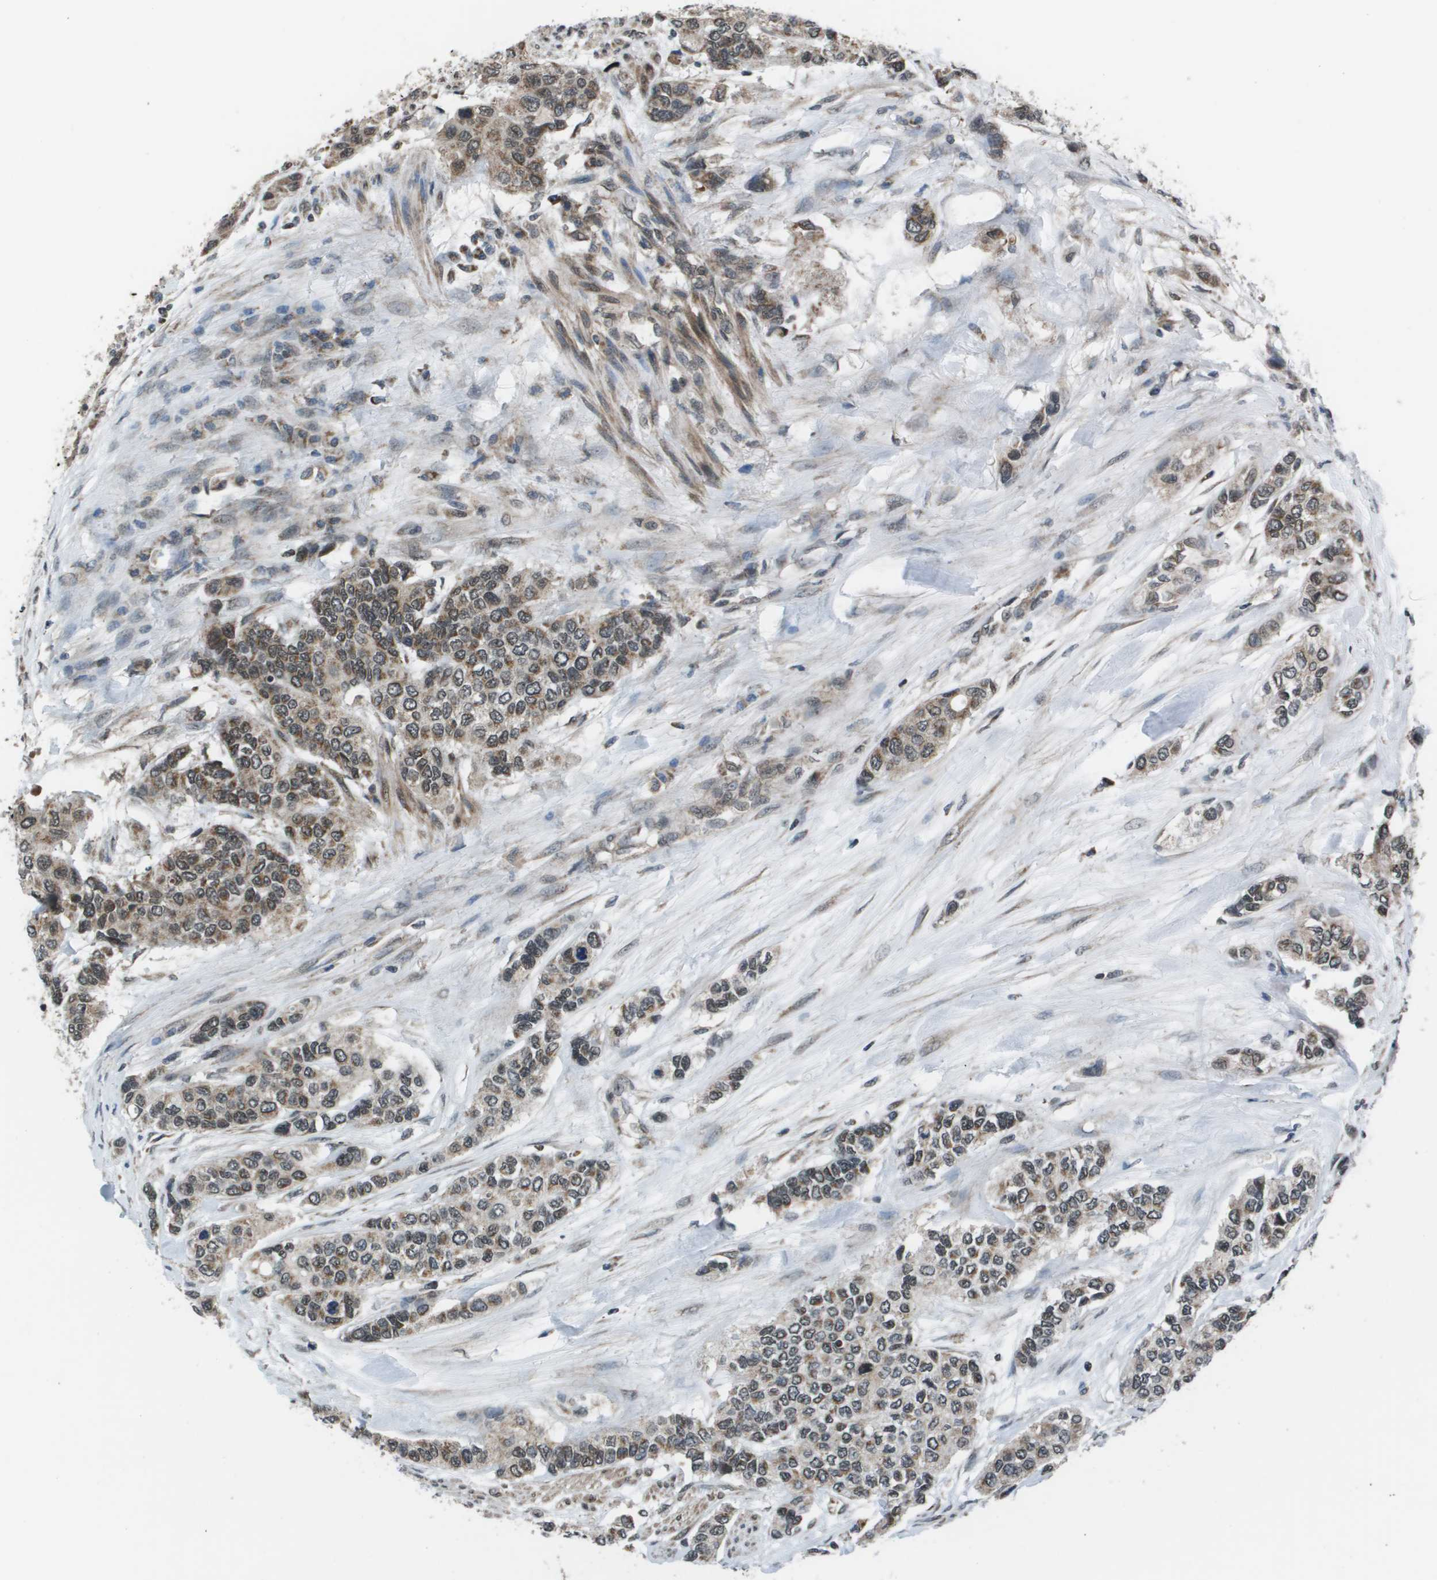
{"staining": {"intensity": "moderate", "quantity": "<25%", "location": "cytoplasmic/membranous,nuclear"}, "tissue": "urothelial cancer", "cell_type": "Tumor cells", "image_type": "cancer", "snomed": [{"axis": "morphology", "description": "Urothelial carcinoma, High grade"}, {"axis": "topography", "description": "Urinary bladder"}], "caption": "Urothelial cancer stained for a protein (brown) exhibits moderate cytoplasmic/membranous and nuclear positive positivity in approximately <25% of tumor cells.", "gene": "PPFIA1", "patient": {"sex": "female", "age": 56}}